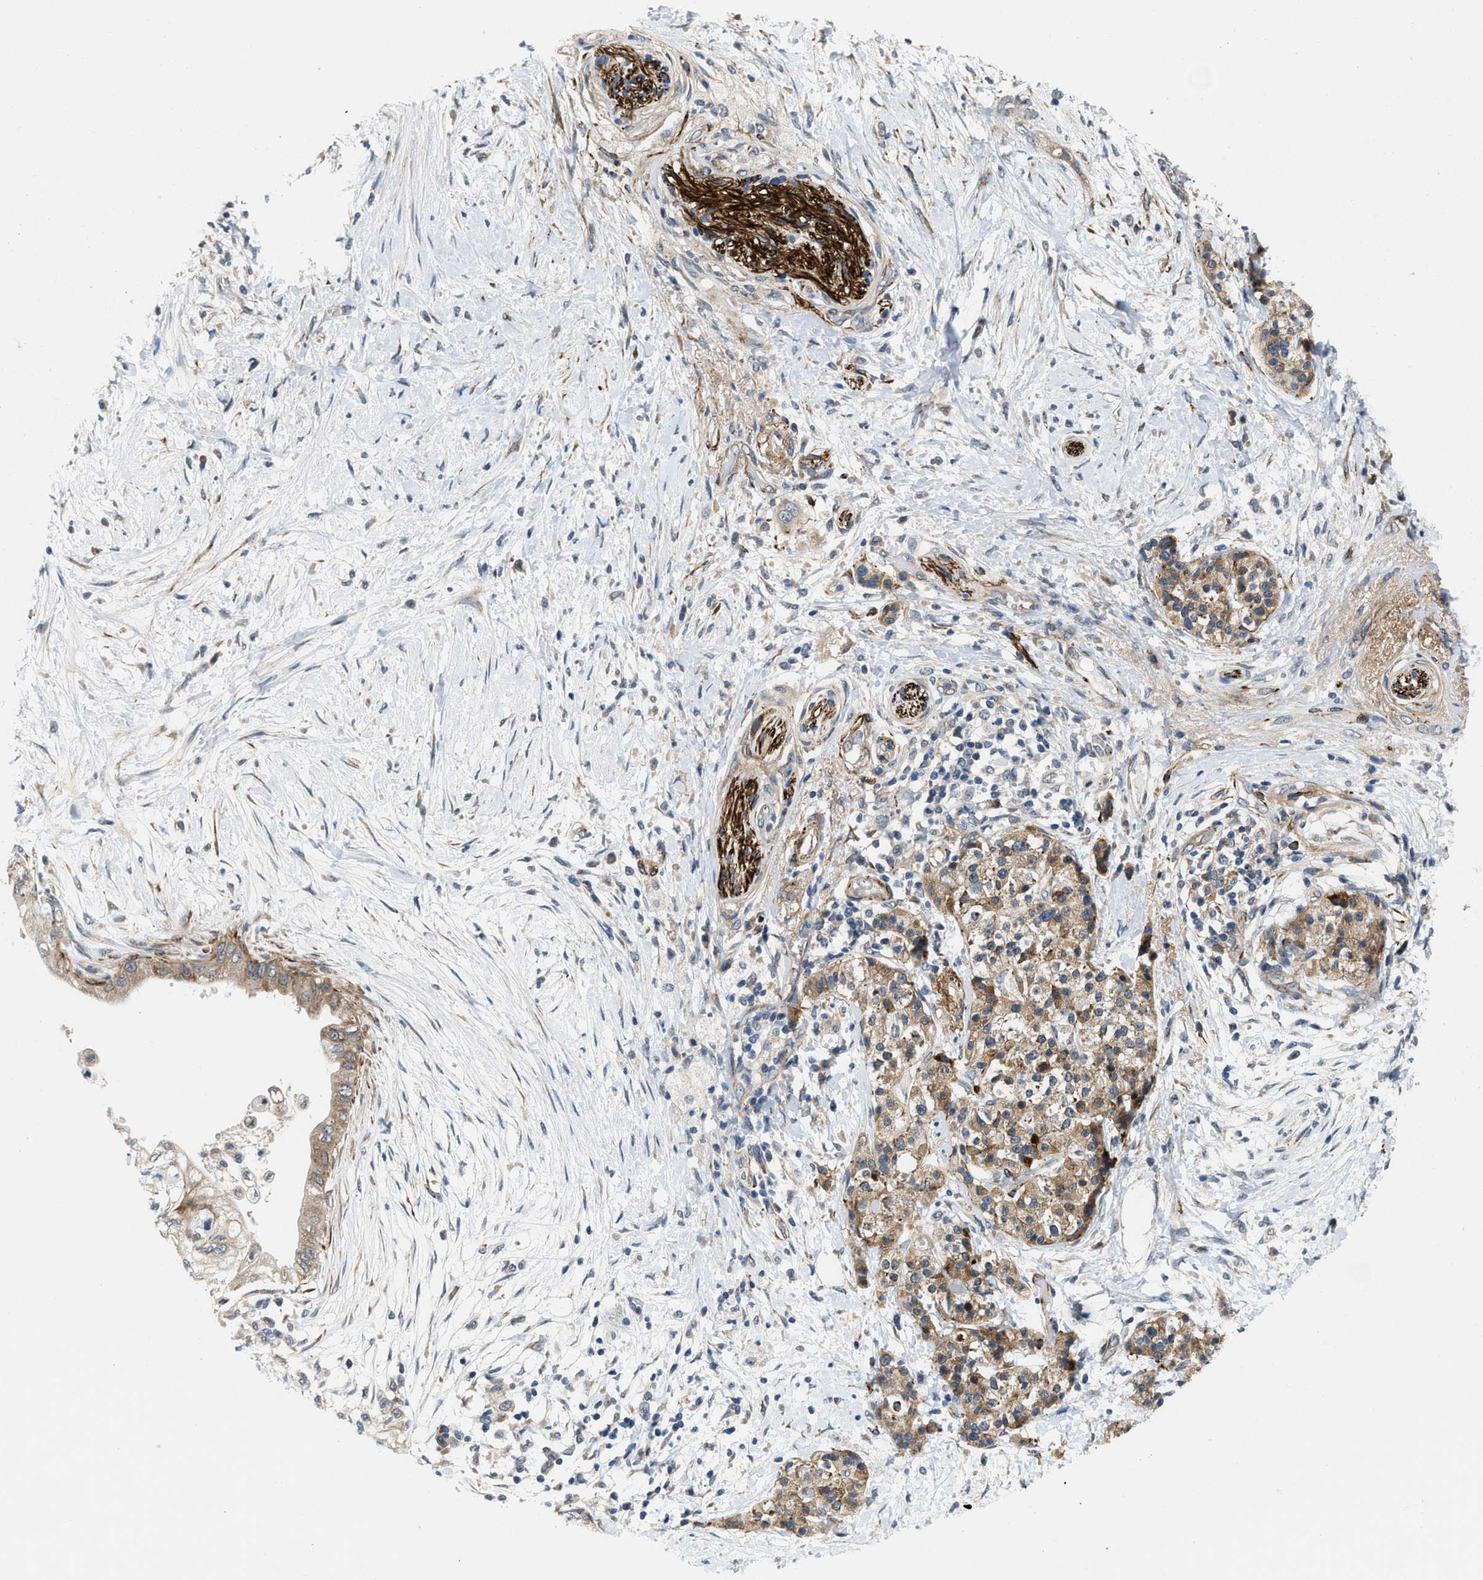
{"staining": {"intensity": "moderate", "quantity": ">75%", "location": "cytoplasmic/membranous"}, "tissue": "pancreatic cancer", "cell_type": "Tumor cells", "image_type": "cancer", "snomed": [{"axis": "morphology", "description": "Normal tissue, NOS"}, {"axis": "morphology", "description": "Adenocarcinoma, NOS"}, {"axis": "topography", "description": "Pancreas"}, {"axis": "topography", "description": "Duodenum"}], "caption": "A high-resolution photomicrograph shows immunohistochemistry staining of pancreatic cancer (adenocarcinoma), which exhibits moderate cytoplasmic/membranous positivity in about >75% of tumor cells.", "gene": "ZNF599", "patient": {"sex": "female", "age": 60}}